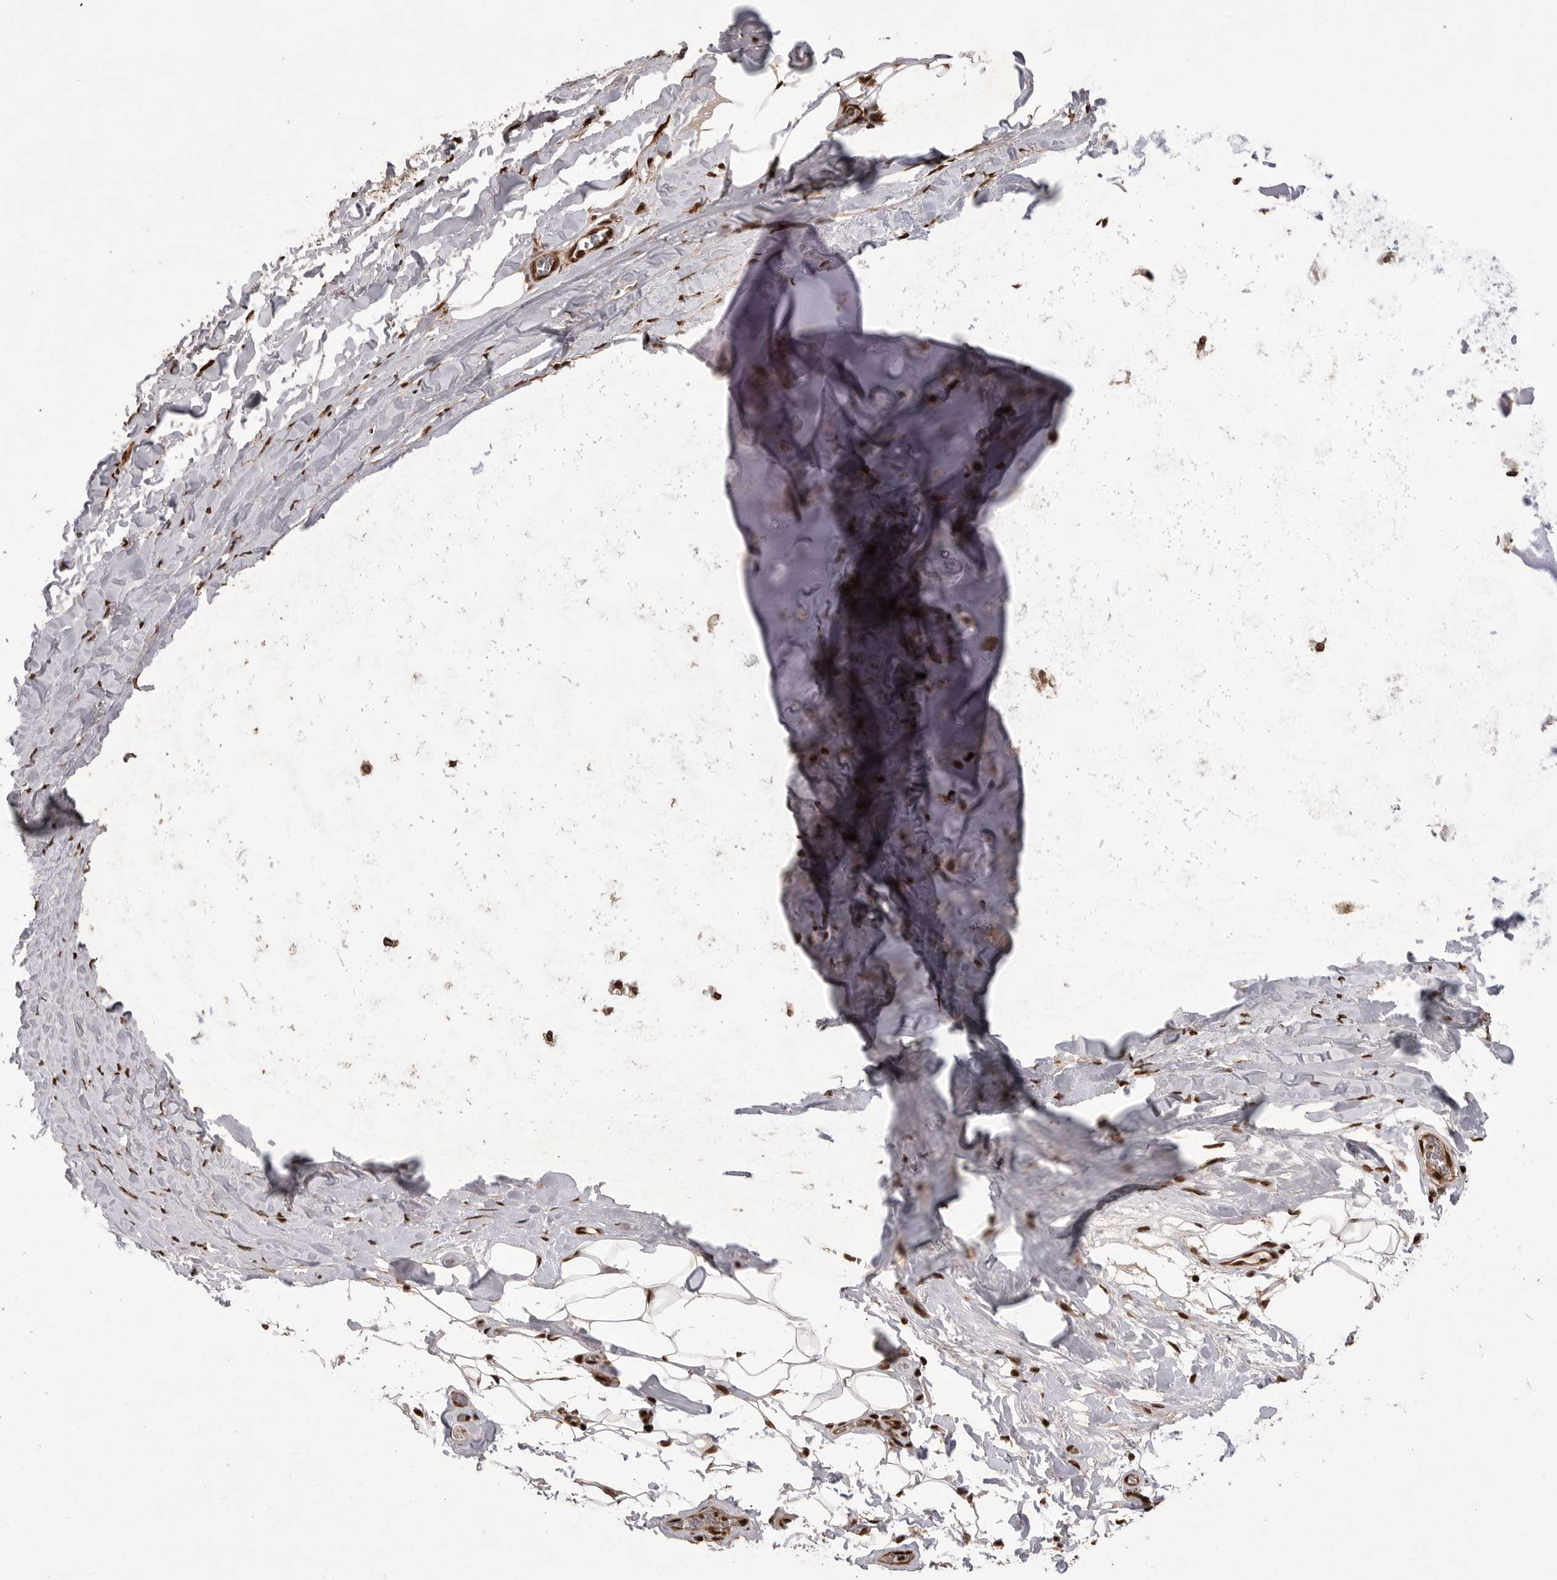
{"staining": {"intensity": "strong", "quantity": "25%-75%", "location": "cytoplasmic/membranous,nuclear"}, "tissue": "adipose tissue", "cell_type": "Adipocytes", "image_type": "normal", "snomed": [{"axis": "morphology", "description": "Normal tissue, NOS"}, {"axis": "topography", "description": "Cartilage tissue"}], "caption": "Immunohistochemistry of normal adipose tissue demonstrates high levels of strong cytoplasmic/membranous,nuclear staining in about 25%-75% of adipocytes.", "gene": "PPP1R8", "patient": {"sex": "female", "age": 63}}